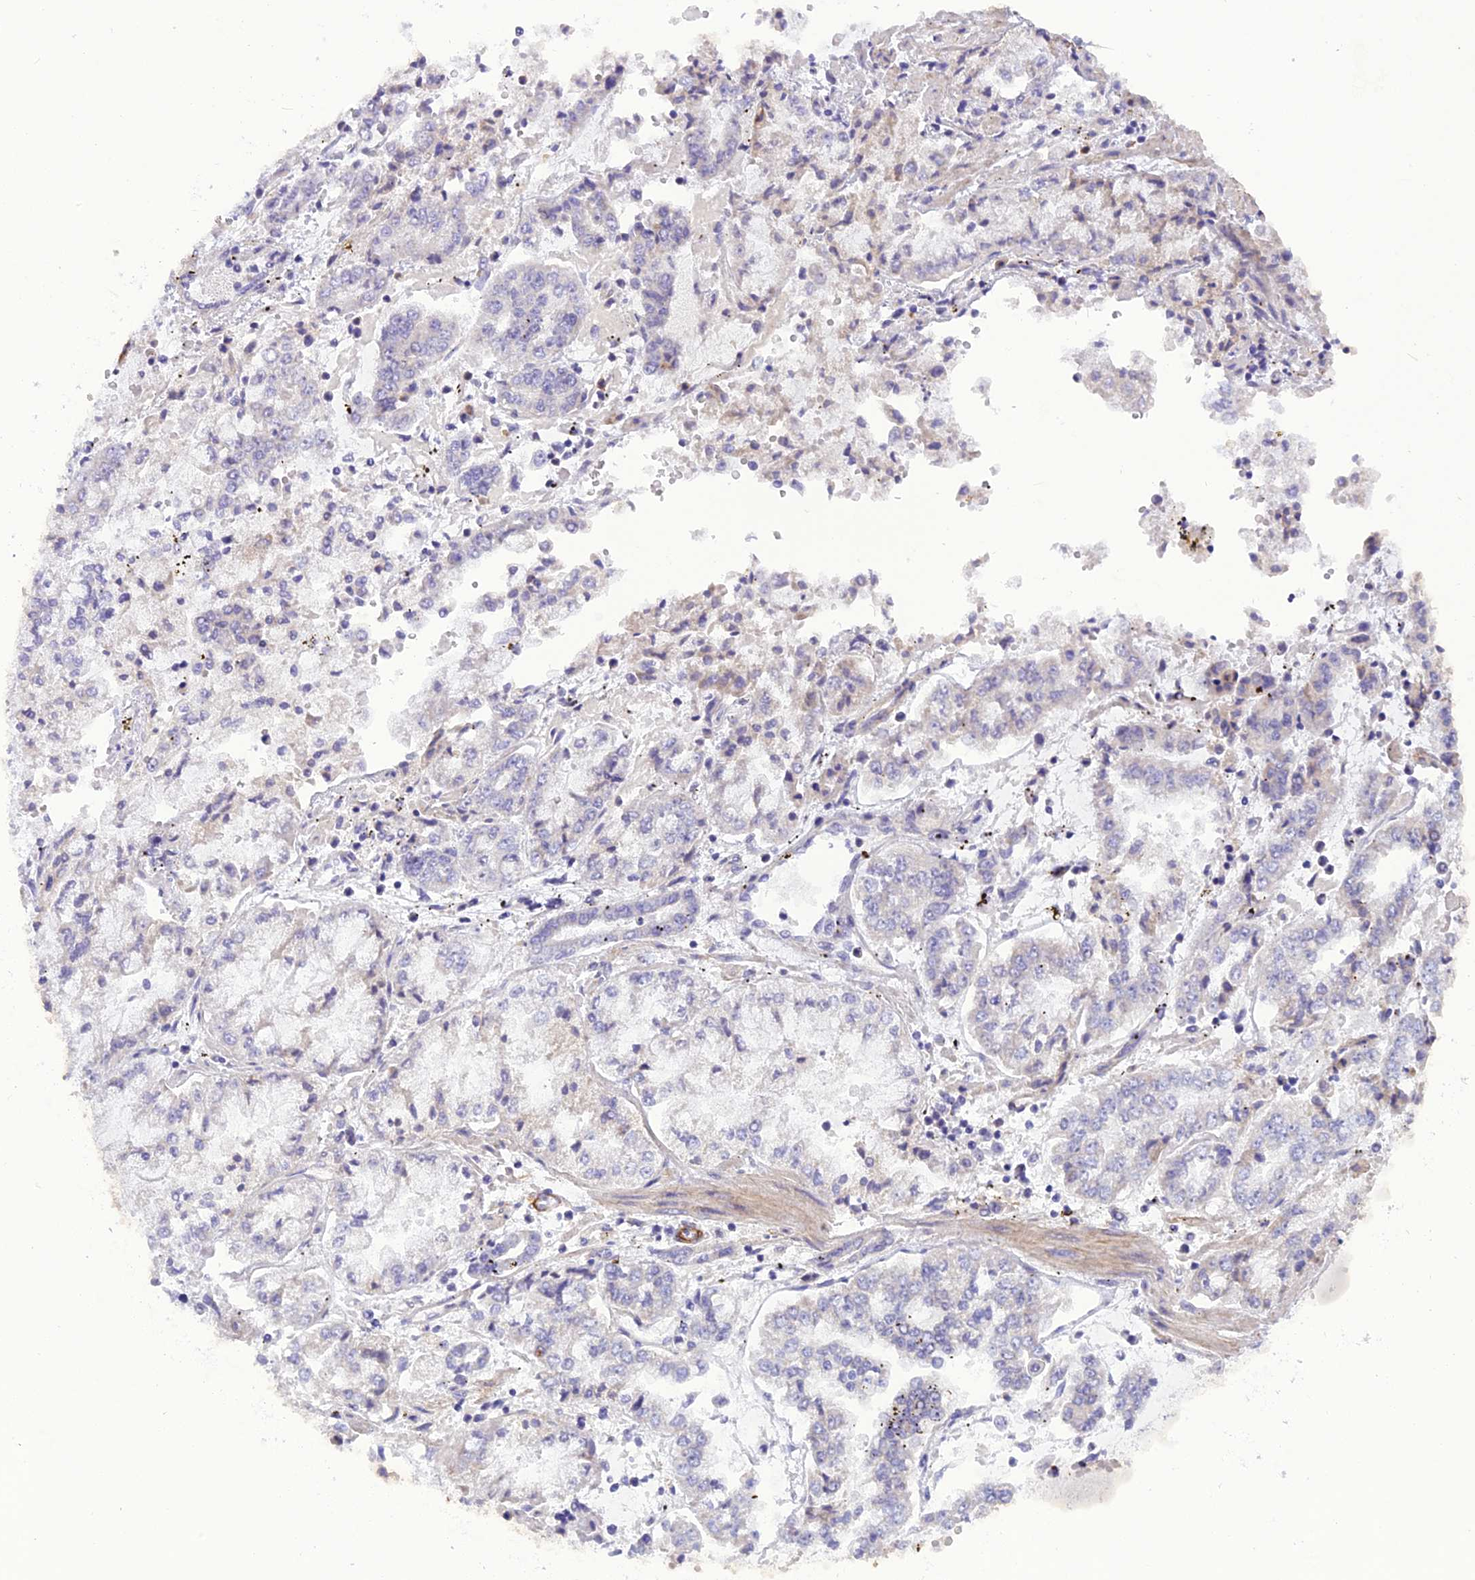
{"staining": {"intensity": "negative", "quantity": "none", "location": "none"}, "tissue": "stomach cancer", "cell_type": "Tumor cells", "image_type": "cancer", "snomed": [{"axis": "morphology", "description": "Adenocarcinoma, NOS"}, {"axis": "topography", "description": "Stomach"}], "caption": "A photomicrograph of stomach cancer stained for a protein exhibits no brown staining in tumor cells.", "gene": "TRIM3", "patient": {"sex": "male", "age": 76}}